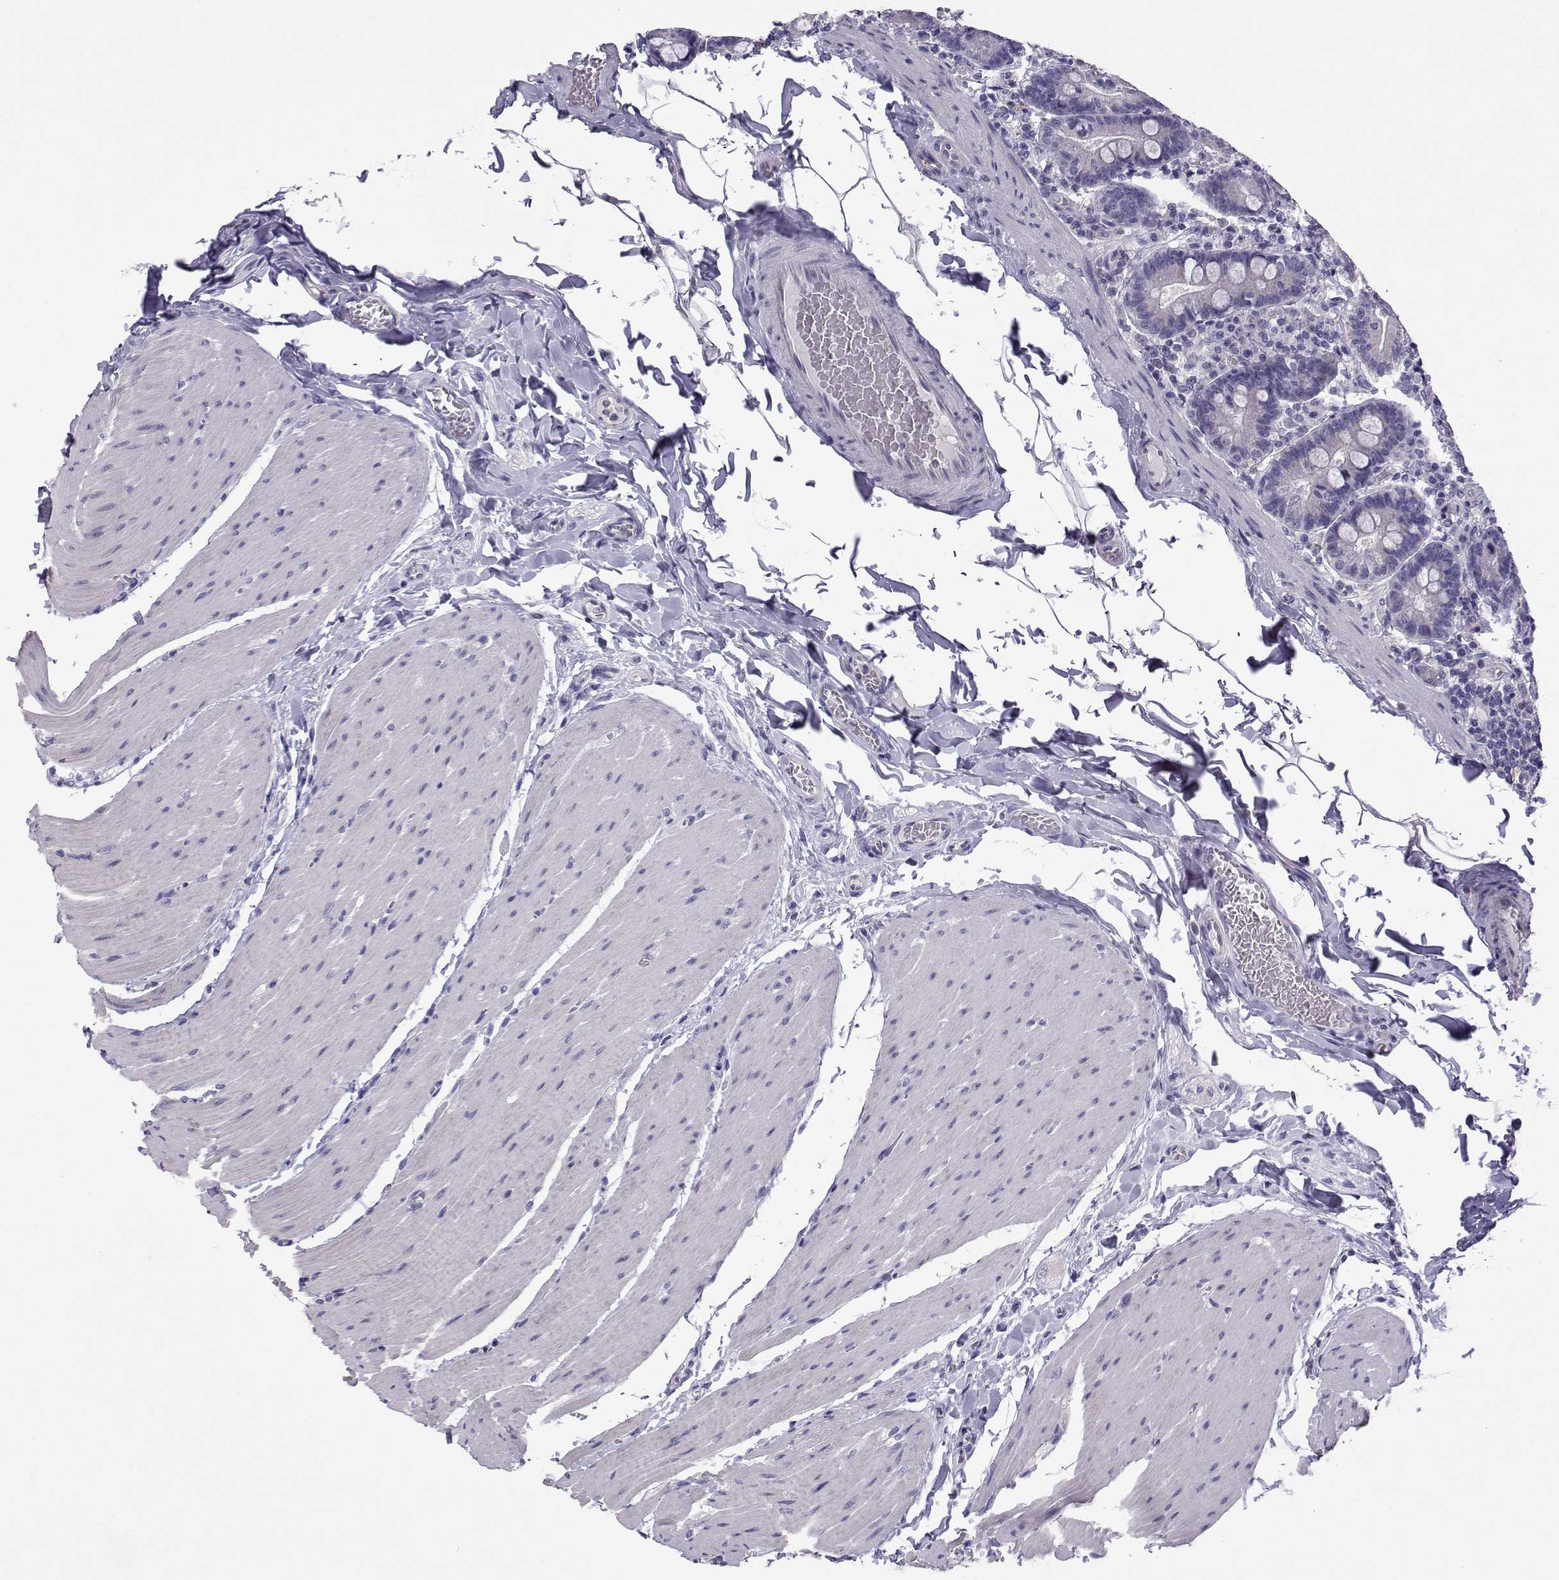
{"staining": {"intensity": "negative", "quantity": "none", "location": "none"}, "tissue": "small intestine", "cell_type": "Glandular cells", "image_type": "normal", "snomed": [{"axis": "morphology", "description": "Normal tissue, NOS"}, {"axis": "topography", "description": "Small intestine"}], "caption": "IHC of benign human small intestine exhibits no expression in glandular cells.", "gene": "CFAP70", "patient": {"sex": "male", "age": 37}}